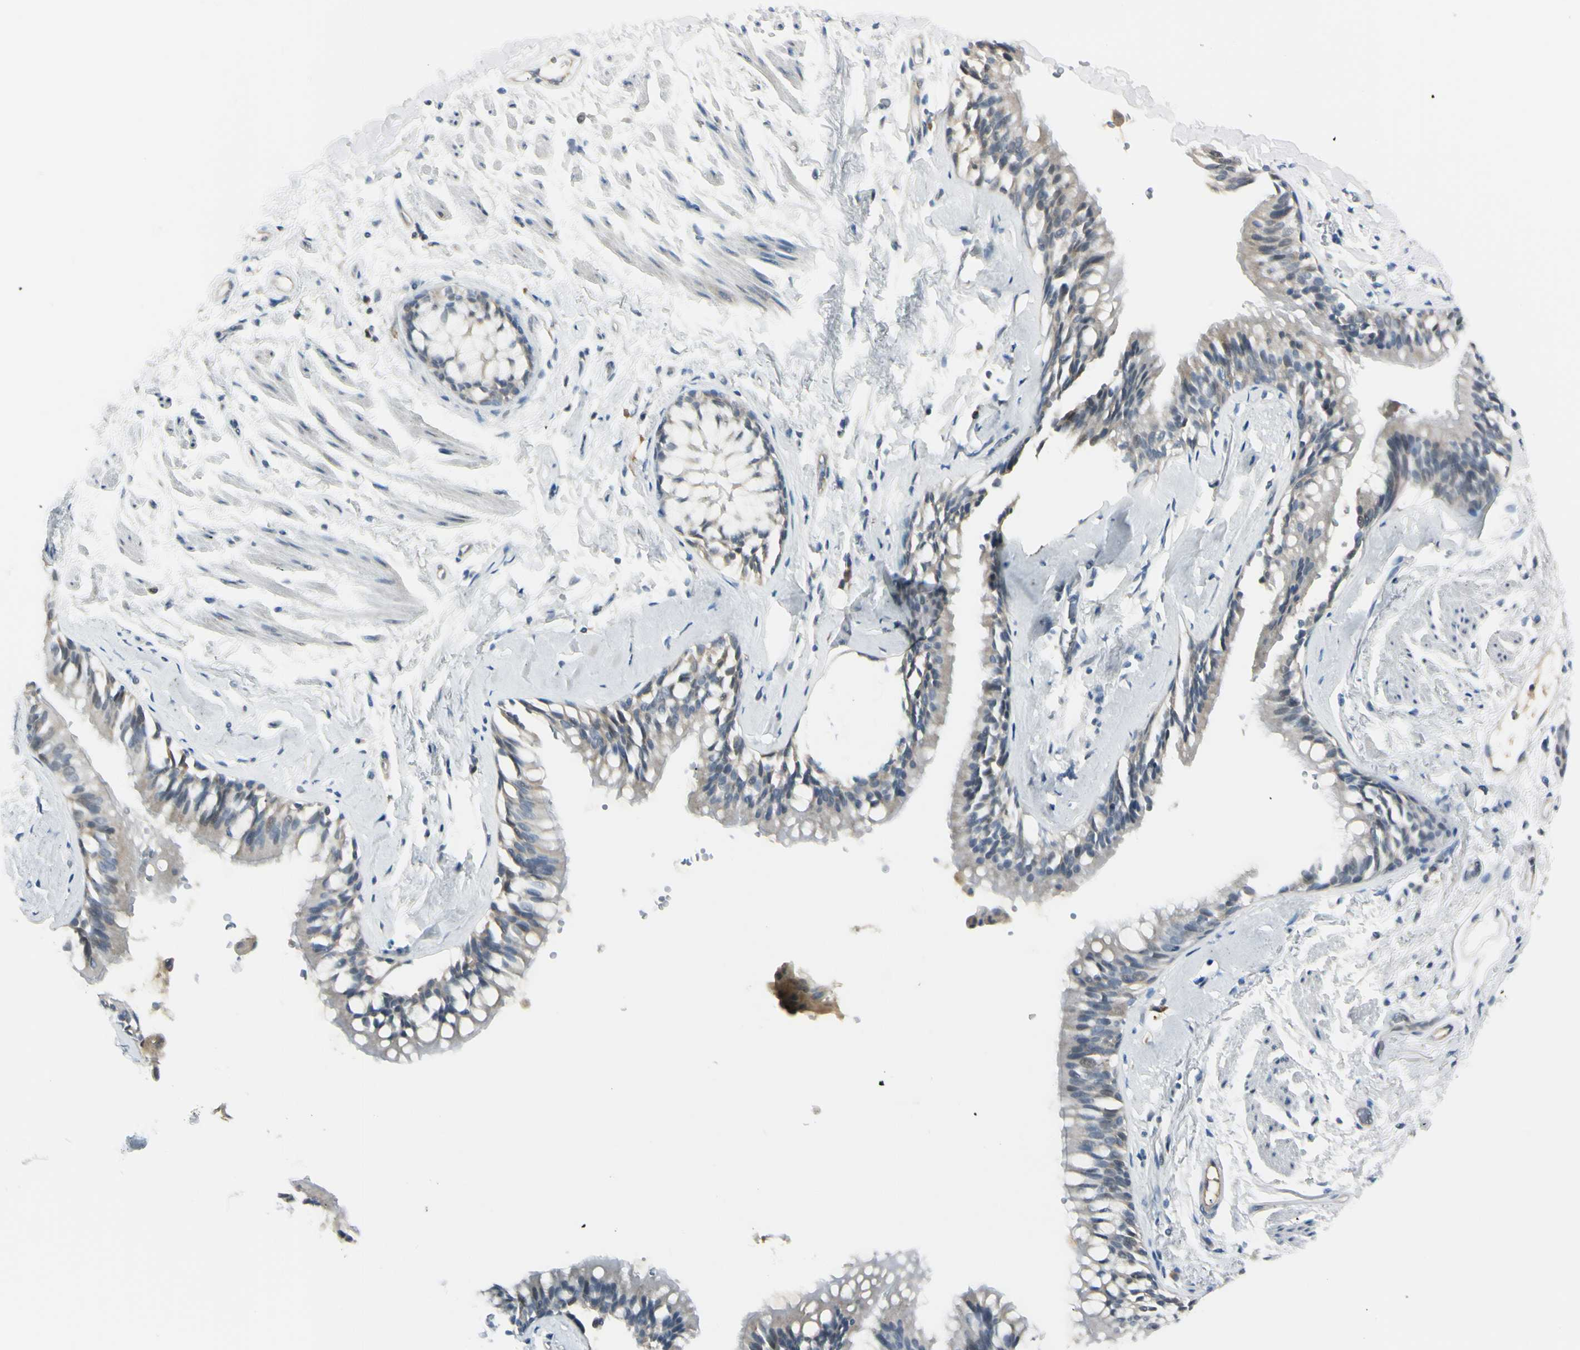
{"staining": {"intensity": "negative", "quantity": "none", "location": "none"}, "tissue": "adipose tissue", "cell_type": "Adipocytes", "image_type": "normal", "snomed": [{"axis": "morphology", "description": "Normal tissue, NOS"}, {"axis": "topography", "description": "Cartilage tissue"}, {"axis": "topography", "description": "Bronchus"}], "caption": "Photomicrograph shows no protein expression in adipocytes of unremarkable adipose tissue. (DAB IHC with hematoxylin counter stain).", "gene": "ASB9", "patient": {"sex": "female", "age": 73}}